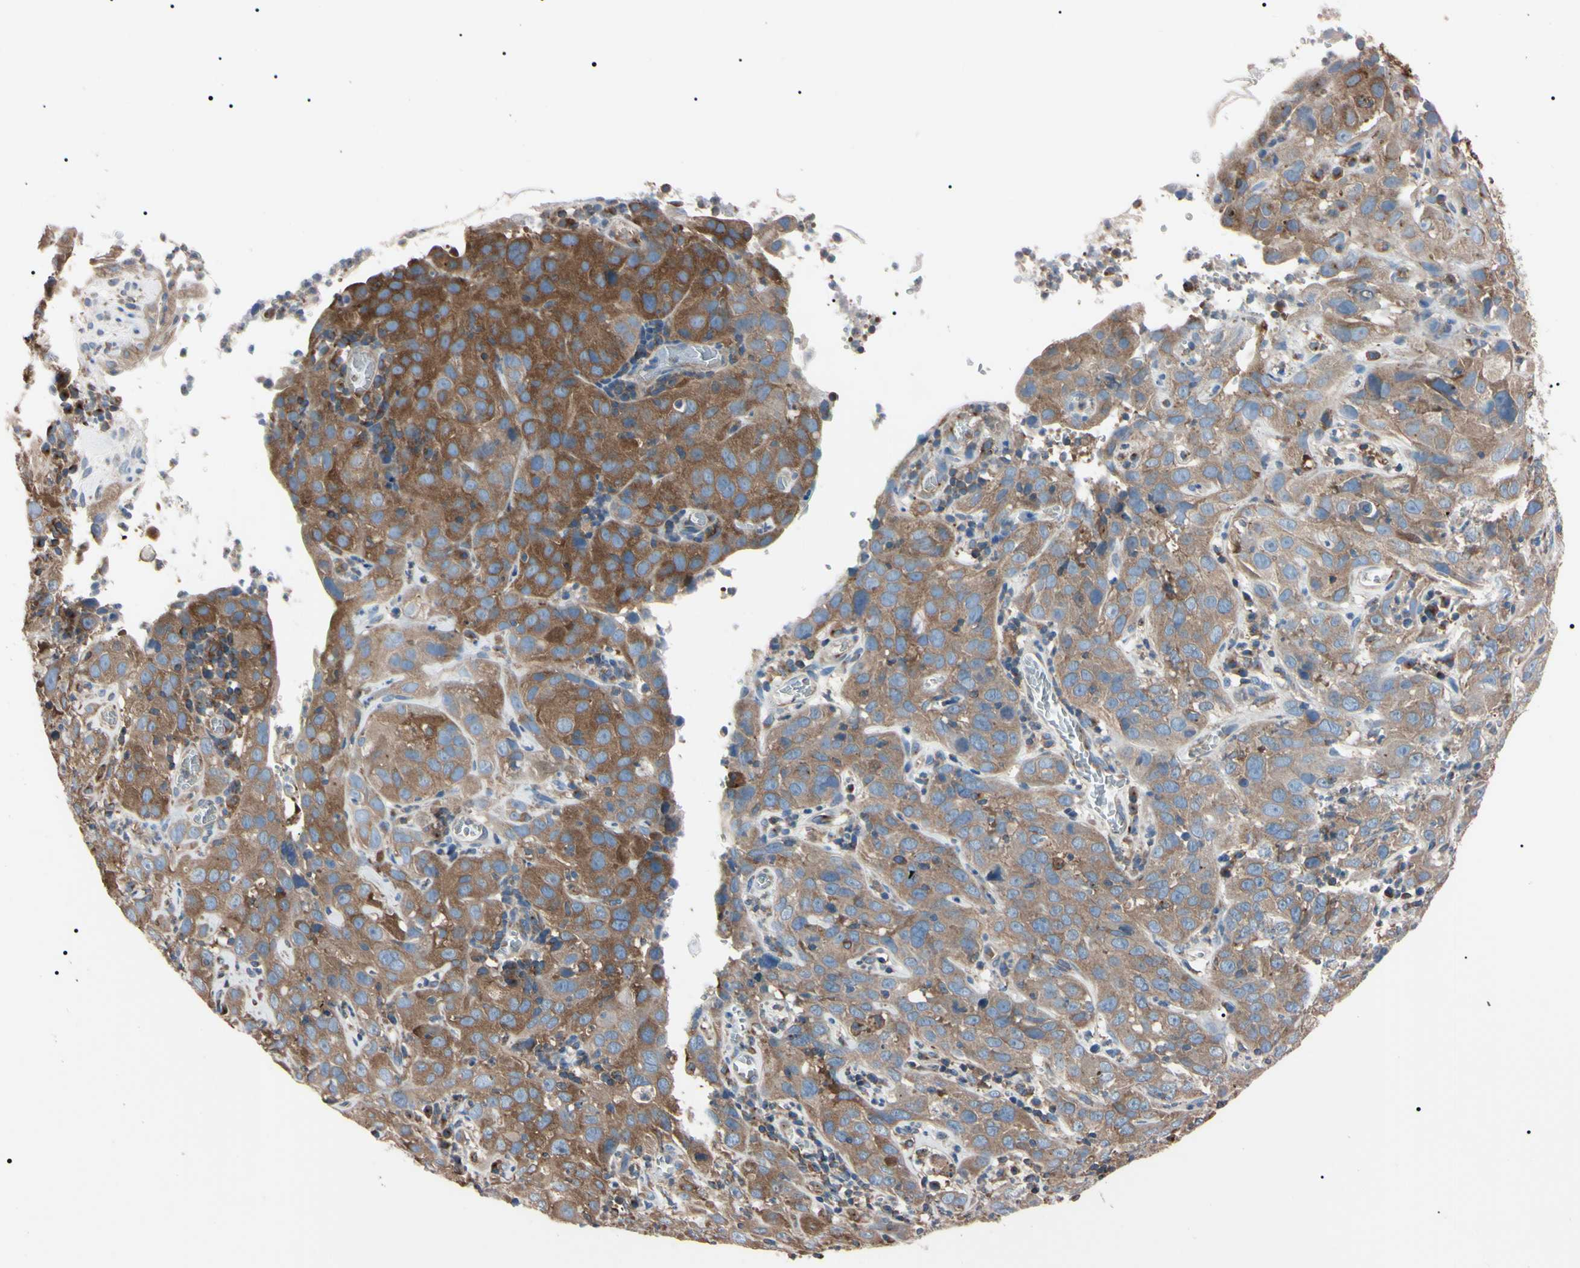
{"staining": {"intensity": "moderate", "quantity": "25%-75%", "location": "cytoplasmic/membranous"}, "tissue": "cervical cancer", "cell_type": "Tumor cells", "image_type": "cancer", "snomed": [{"axis": "morphology", "description": "Squamous cell carcinoma, NOS"}, {"axis": "topography", "description": "Cervix"}], "caption": "IHC of human squamous cell carcinoma (cervical) demonstrates medium levels of moderate cytoplasmic/membranous positivity in about 25%-75% of tumor cells.", "gene": "PRKACA", "patient": {"sex": "female", "age": 32}}